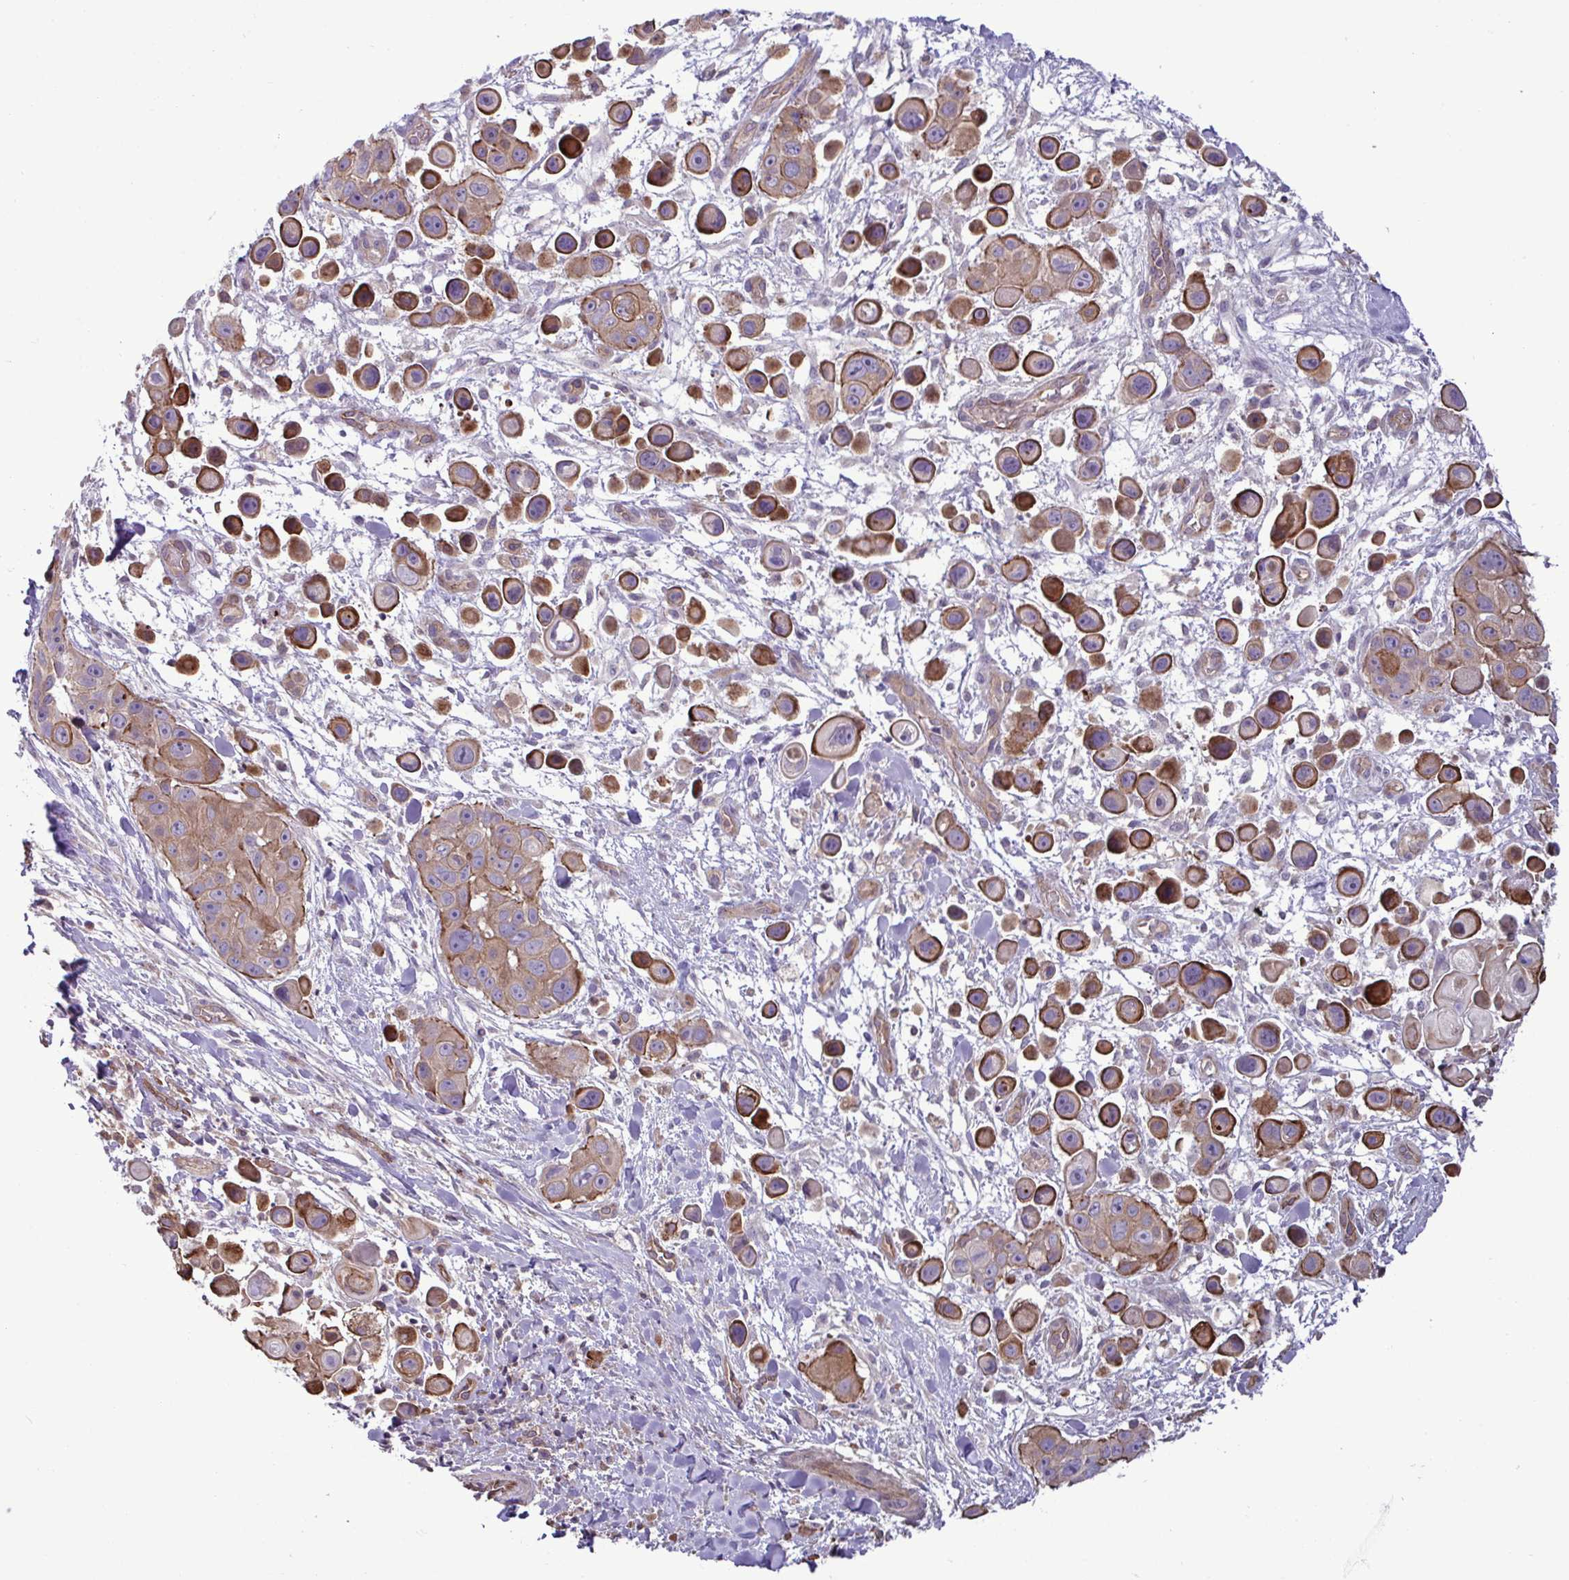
{"staining": {"intensity": "strong", "quantity": ">75%", "location": "cytoplasmic/membranous"}, "tissue": "skin cancer", "cell_type": "Tumor cells", "image_type": "cancer", "snomed": [{"axis": "morphology", "description": "Squamous cell carcinoma, NOS"}, {"axis": "topography", "description": "Skin"}], "caption": "Skin cancer (squamous cell carcinoma) stained with a protein marker demonstrates strong staining in tumor cells.", "gene": "GLTP", "patient": {"sex": "male", "age": 67}}